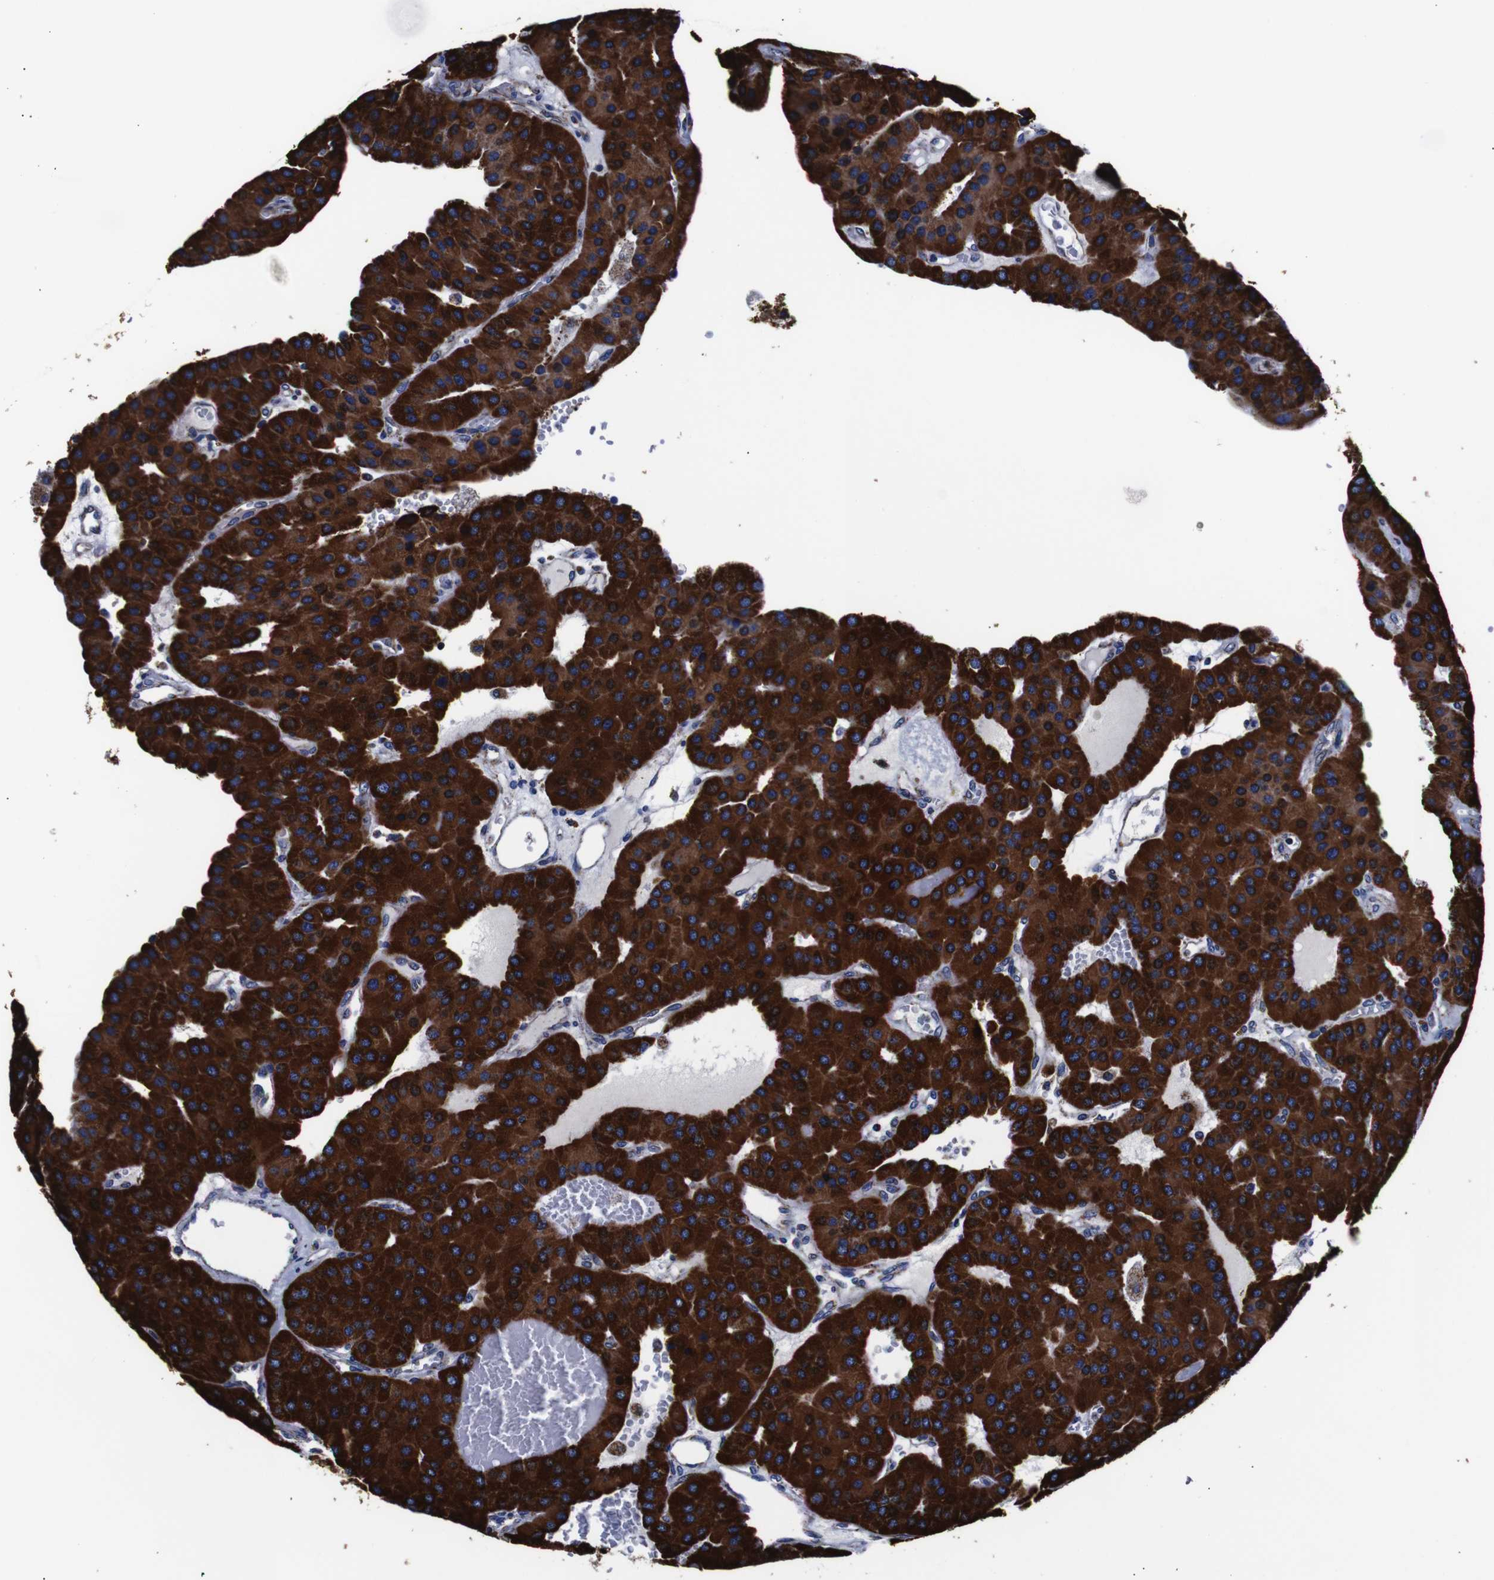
{"staining": {"intensity": "strong", "quantity": ">75%", "location": "cytoplasmic/membranous"}, "tissue": "parathyroid gland", "cell_type": "Glandular cells", "image_type": "normal", "snomed": [{"axis": "morphology", "description": "Normal tissue, NOS"}, {"axis": "morphology", "description": "Adenoma, NOS"}, {"axis": "topography", "description": "Parathyroid gland"}], "caption": "Unremarkable parathyroid gland was stained to show a protein in brown. There is high levels of strong cytoplasmic/membranous expression in about >75% of glandular cells. Using DAB (3,3'-diaminobenzidine) (brown) and hematoxylin (blue) stains, captured at high magnification using brightfield microscopy.", "gene": "FKBP9", "patient": {"sex": "female", "age": 86}}